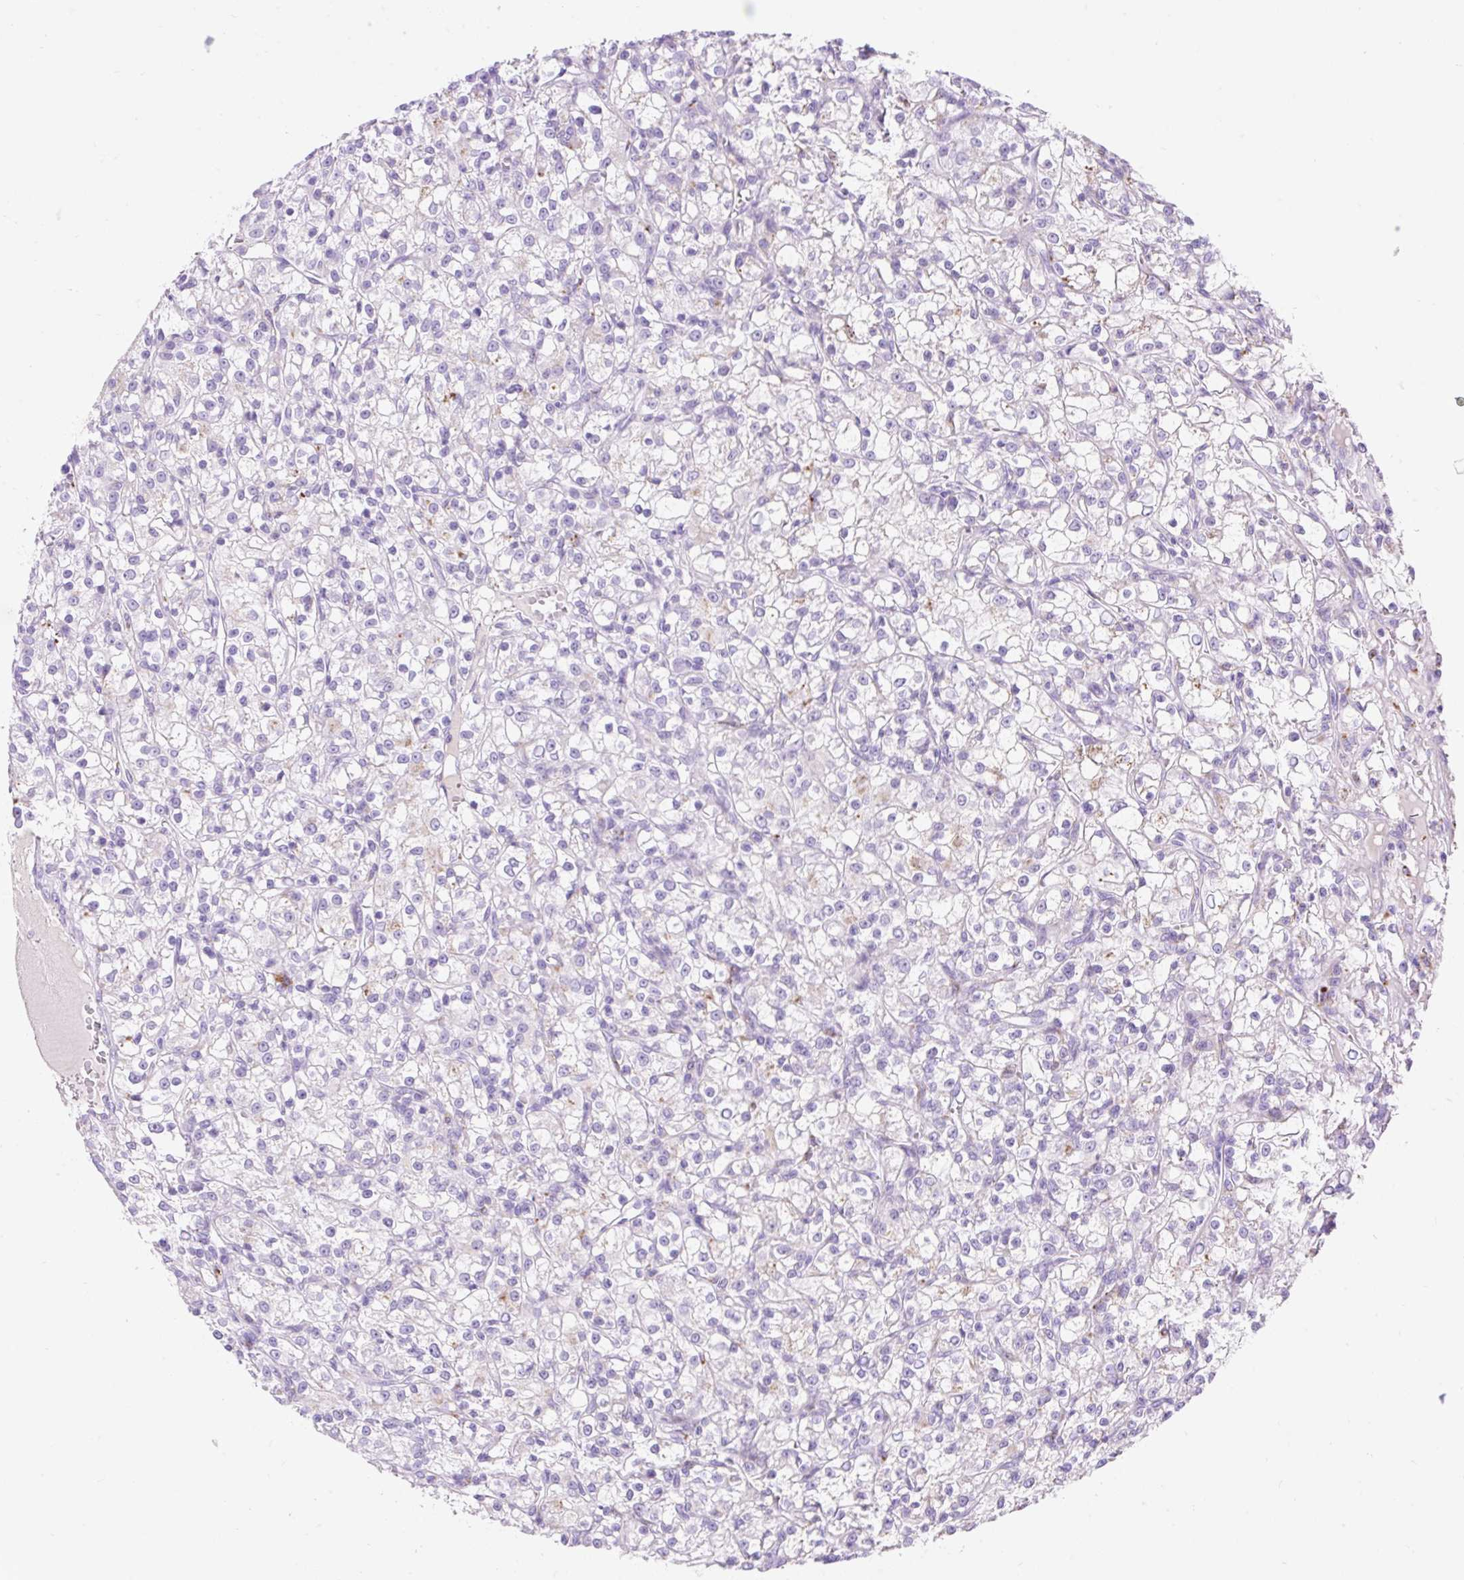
{"staining": {"intensity": "negative", "quantity": "none", "location": "none"}, "tissue": "renal cancer", "cell_type": "Tumor cells", "image_type": "cancer", "snomed": [{"axis": "morphology", "description": "Adenocarcinoma, NOS"}, {"axis": "topography", "description": "Kidney"}], "caption": "IHC of renal cancer (adenocarcinoma) reveals no expression in tumor cells. The staining is performed using DAB brown chromogen with nuclei counter-stained in using hematoxylin.", "gene": "HEXB", "patient": {"sex": "female", "age": 59}}